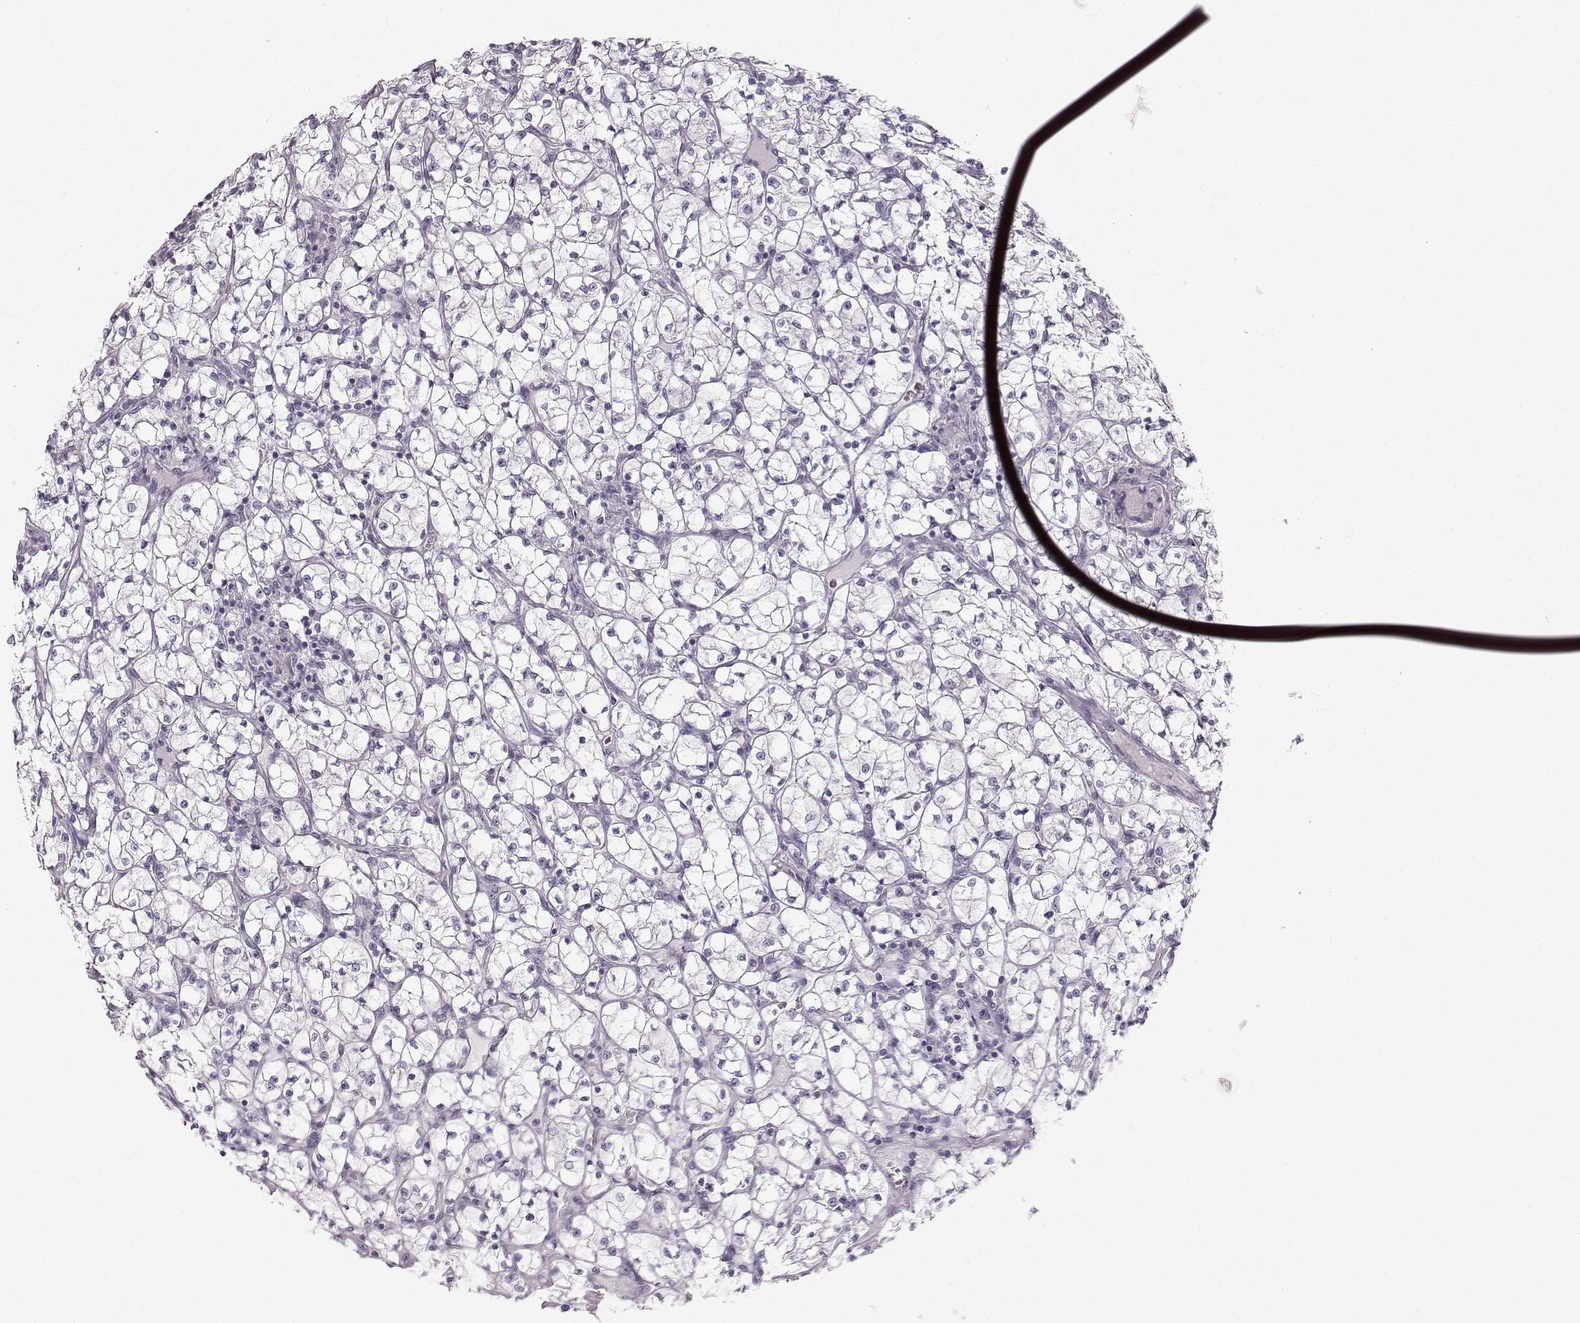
{"staining": {"intensity": "negative", "quantity": "none", "location": "none"}, "tissue": "renal cancer", "cell_type": "Tumor cells", "image_type": "cancer", "snomed": [{"axis": "morphology", "description": "Adenocarcinoma, NOS"}, {"axis": "topography", "description": "Kidney"}], "caption": "Histopathology image shows no significant protein positivity in tumor cells of renal cancer.", "gene": "OIP5", "patient": {"sex": "female", "age": 64}}